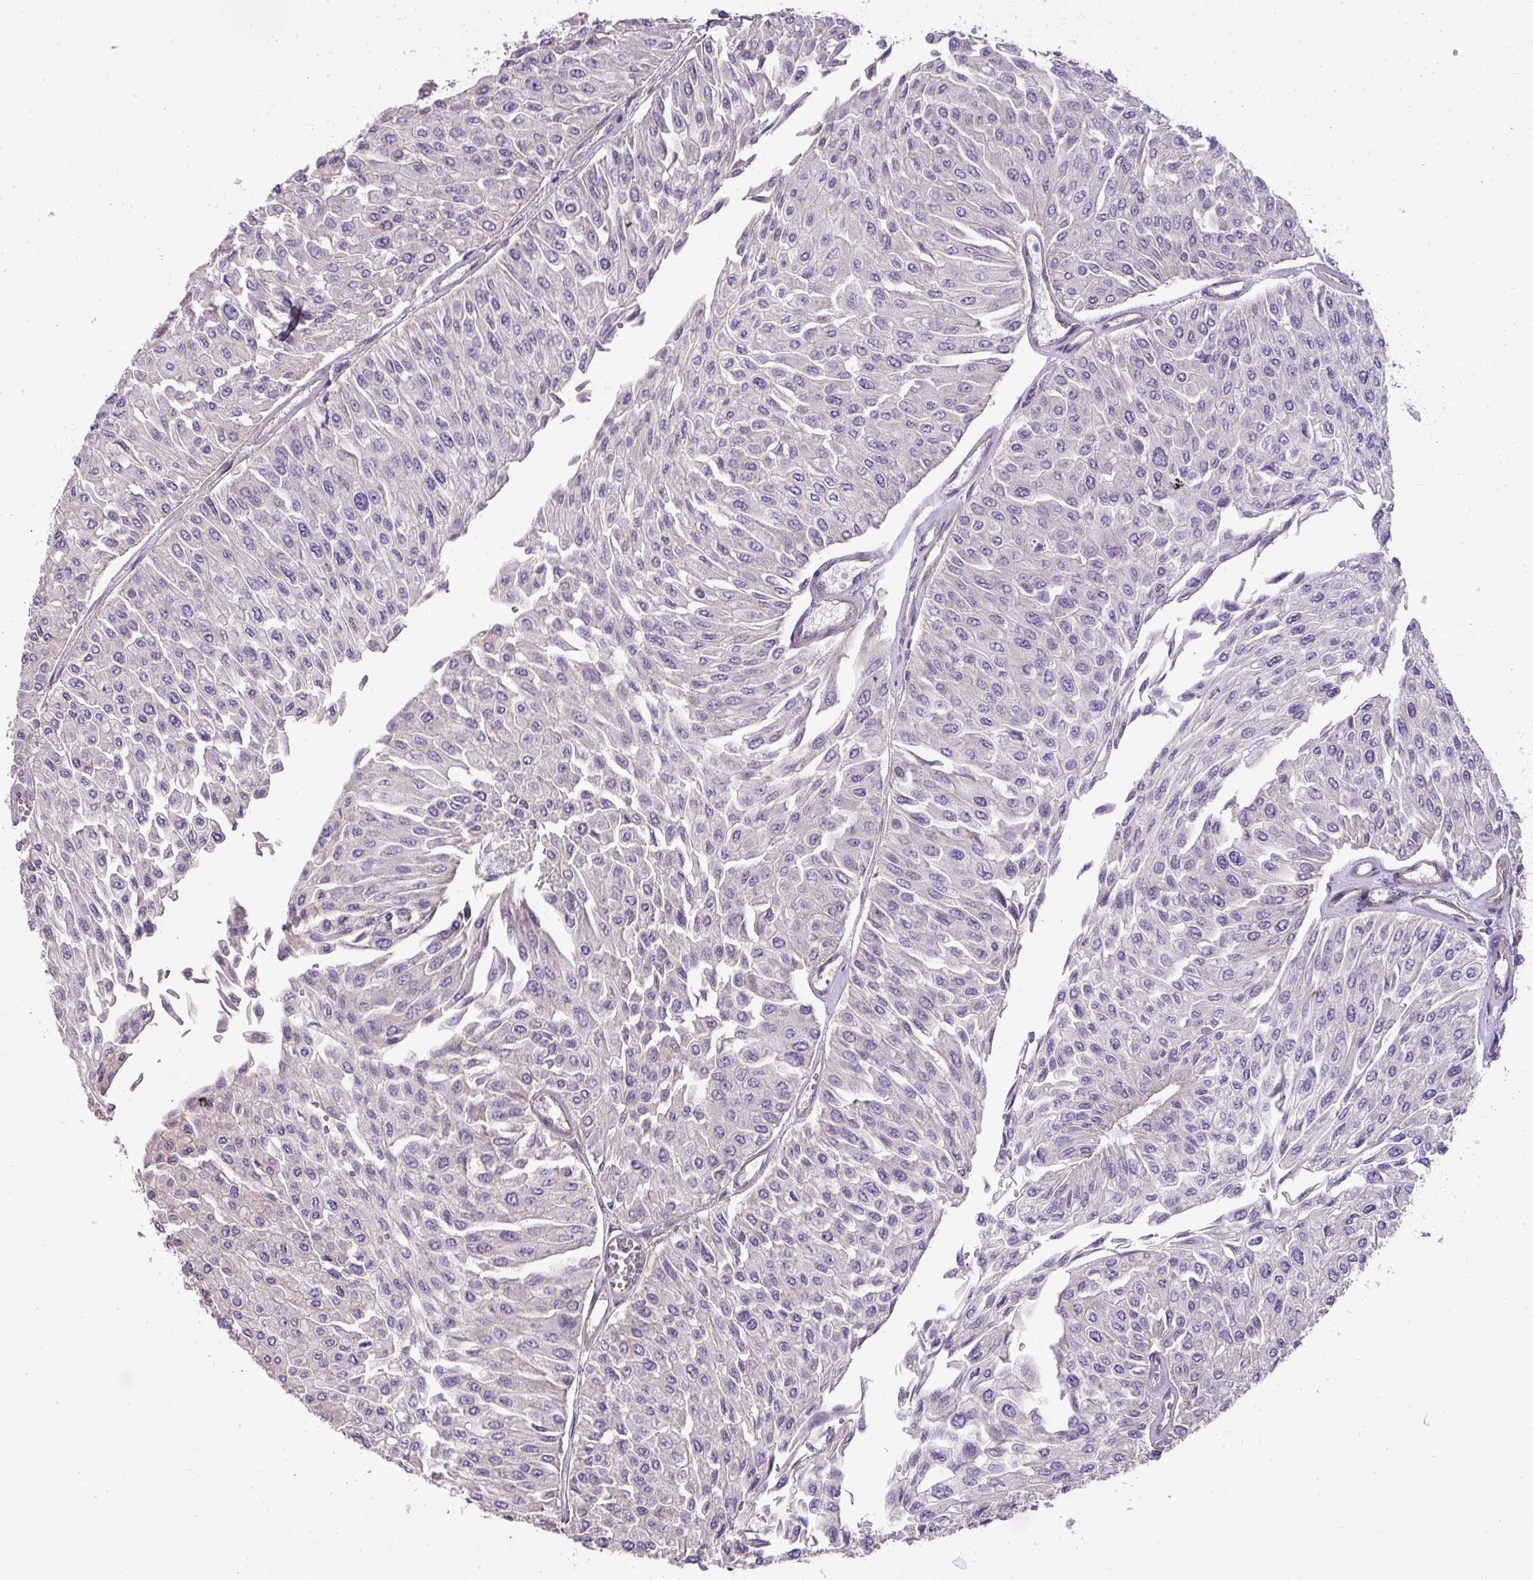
{"staining": {"intensity": "negative", "quantity": "none", "location": "none"}, "tissue": "urothelial cancer", "cell_type": "Tumor cells", "image_type": "cancer", "snomed": [{"axis": "morphology", "description": "Urothelial carcinoma, Low grade"}, {"axis": "topography", "description": "Urinary bladder"}], "caption": "DAB immunohistochemical staining of low-grade urothelial carcinoma shows no significant expression in tumor cells. (Brightfield microscopy of DAB (3,3'-diaminobenzidine) immunohistochemistry (IHC) at high magnification).", "gene": "PALS2", "patient": {"sex": "male", "age": 67}}